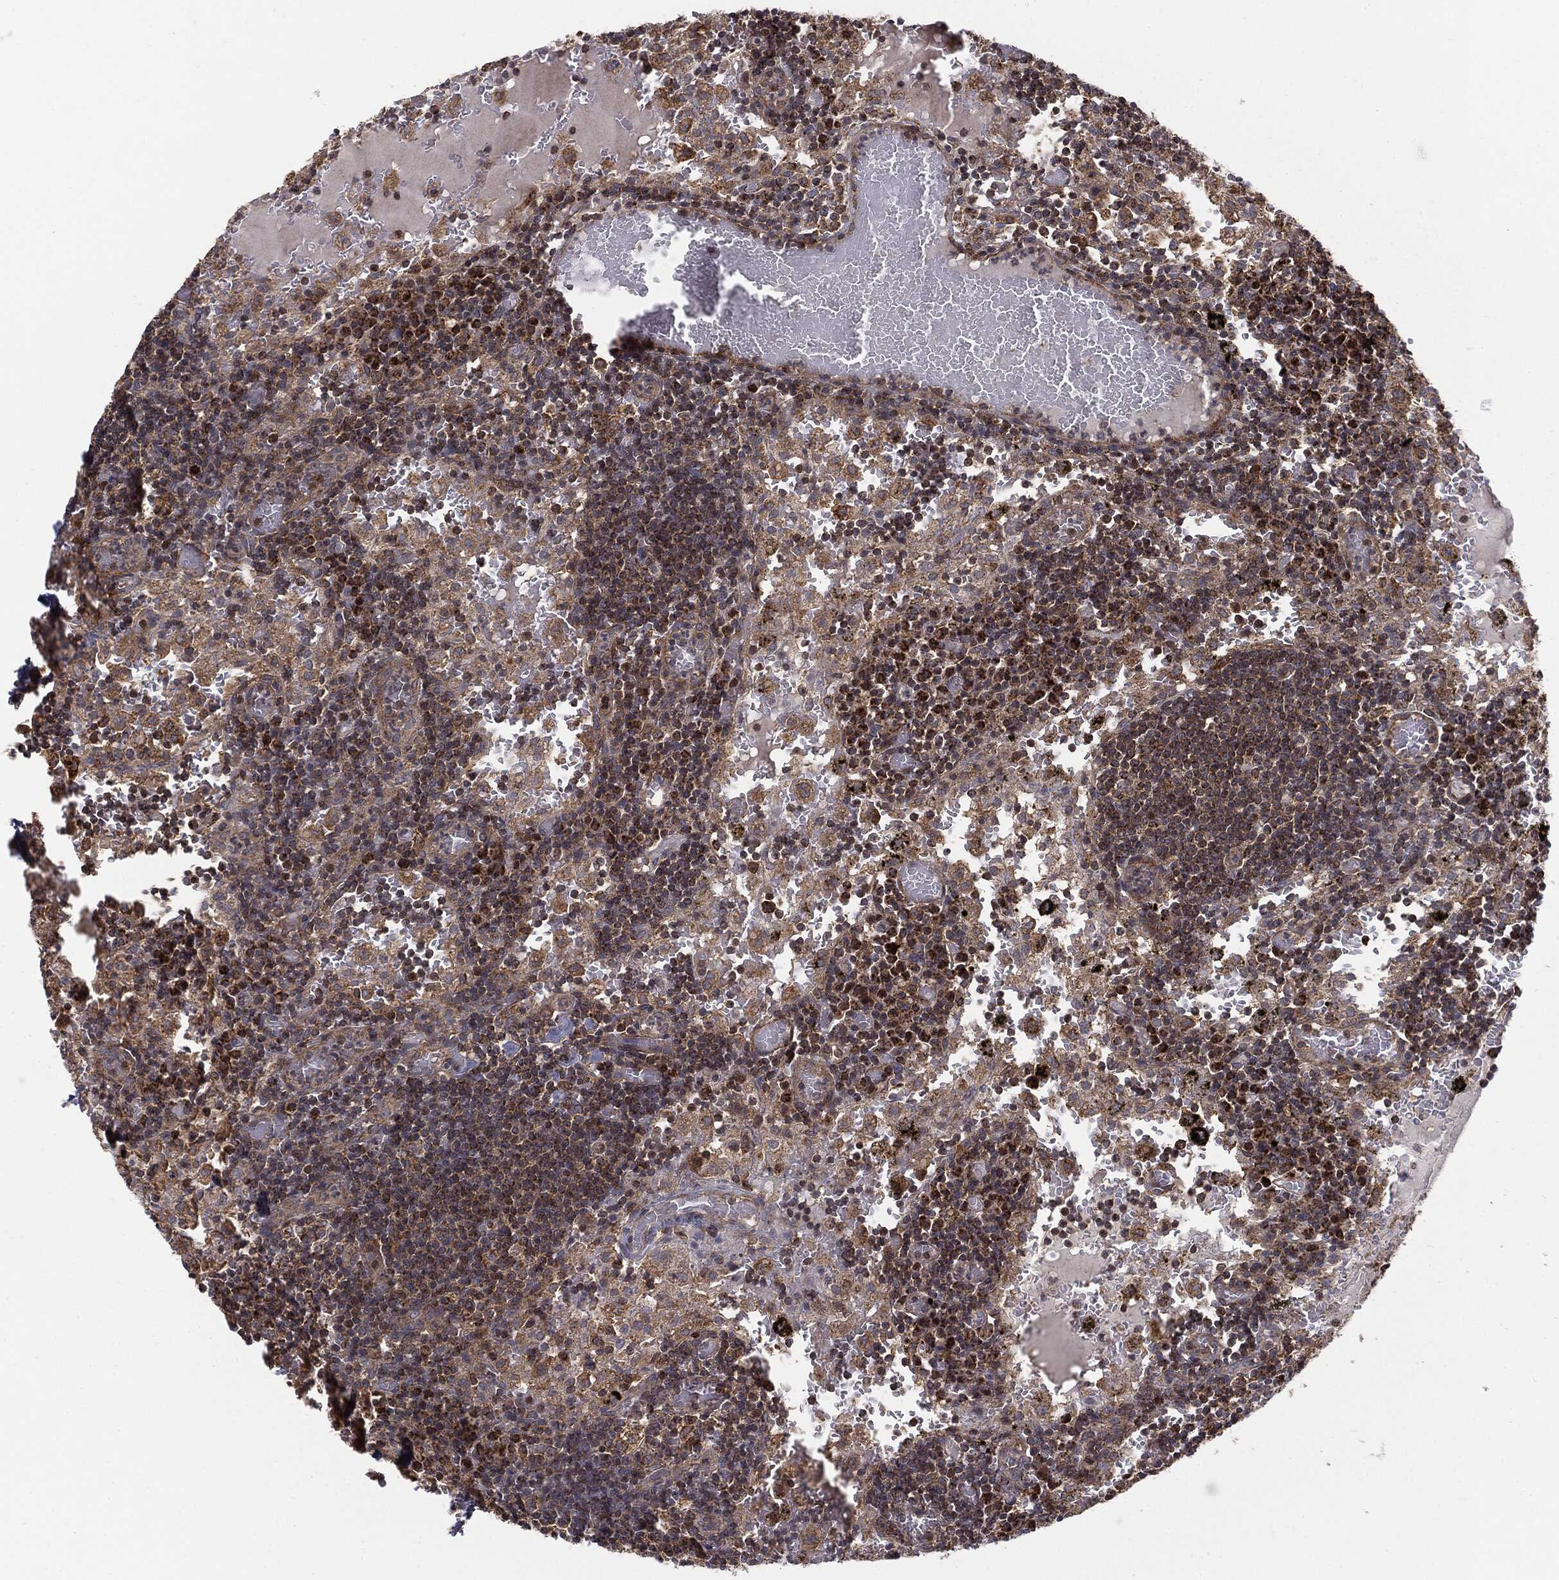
{"staining": {"intensity": "negative", "quantity": "none", "location": "none"}, "tissue": "lymph node", "cell_type": "Germinal center cells", "image_type": "normal", "snomed": [{"axis": "morphology", "description": "Normal tissue, NOS"}, {"axis": "topography", "description": "Lymph node"}], "caption": "Germinal center cells show no significant expression in normal lymph node. (Stains: DAB (3,3'-diaminobenzidine) immunohistochemistry with hematoxylin counter stain, Microscopy: brightfield microscopy at high magnification).", "gene": "MTOR", "patient": {"sex": "male", "age": 62}}